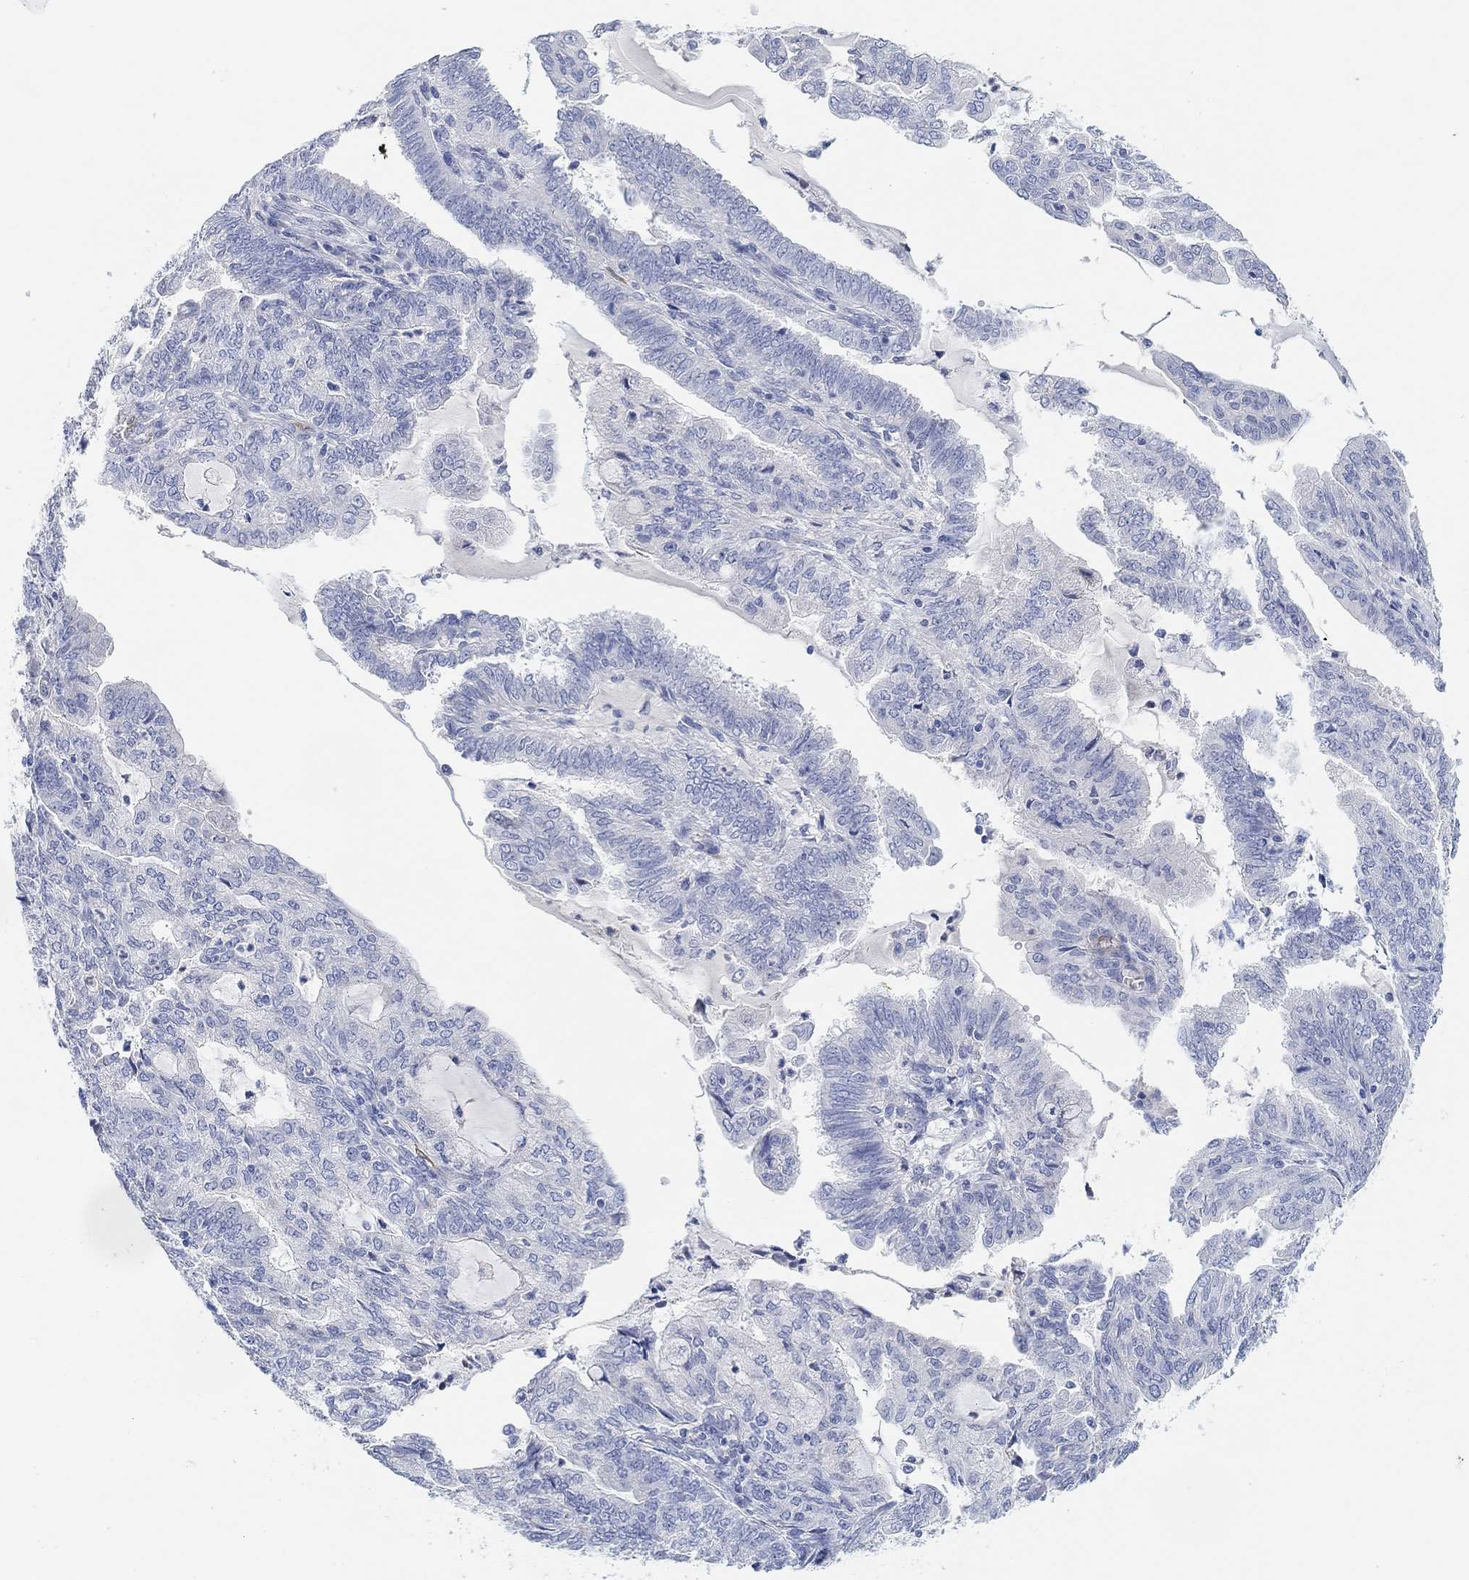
{"staining": {"intensity": "negative", "quantity": "none", "location": "none"}, "tissue": "endometrial cancer", "cell_type": "Tumor cells", "image_type": "cancer", "snomed": [{"axis": "morphology", "description": "Adenocarcinoma, NOS"}, {"axis": "topography", "description": "Endometrium"}], "caption": "The immunohistochemistry (IHC) micrograph has no significant staining in tumor cells of endometrial cancer (adenocarcinoma) tissue. (Brightfield microscopy of DAB immunohistochemistry (IHC) at high magnification).", "gene": "VAT1L", "patient": {"sex": "female", "age": 82}}